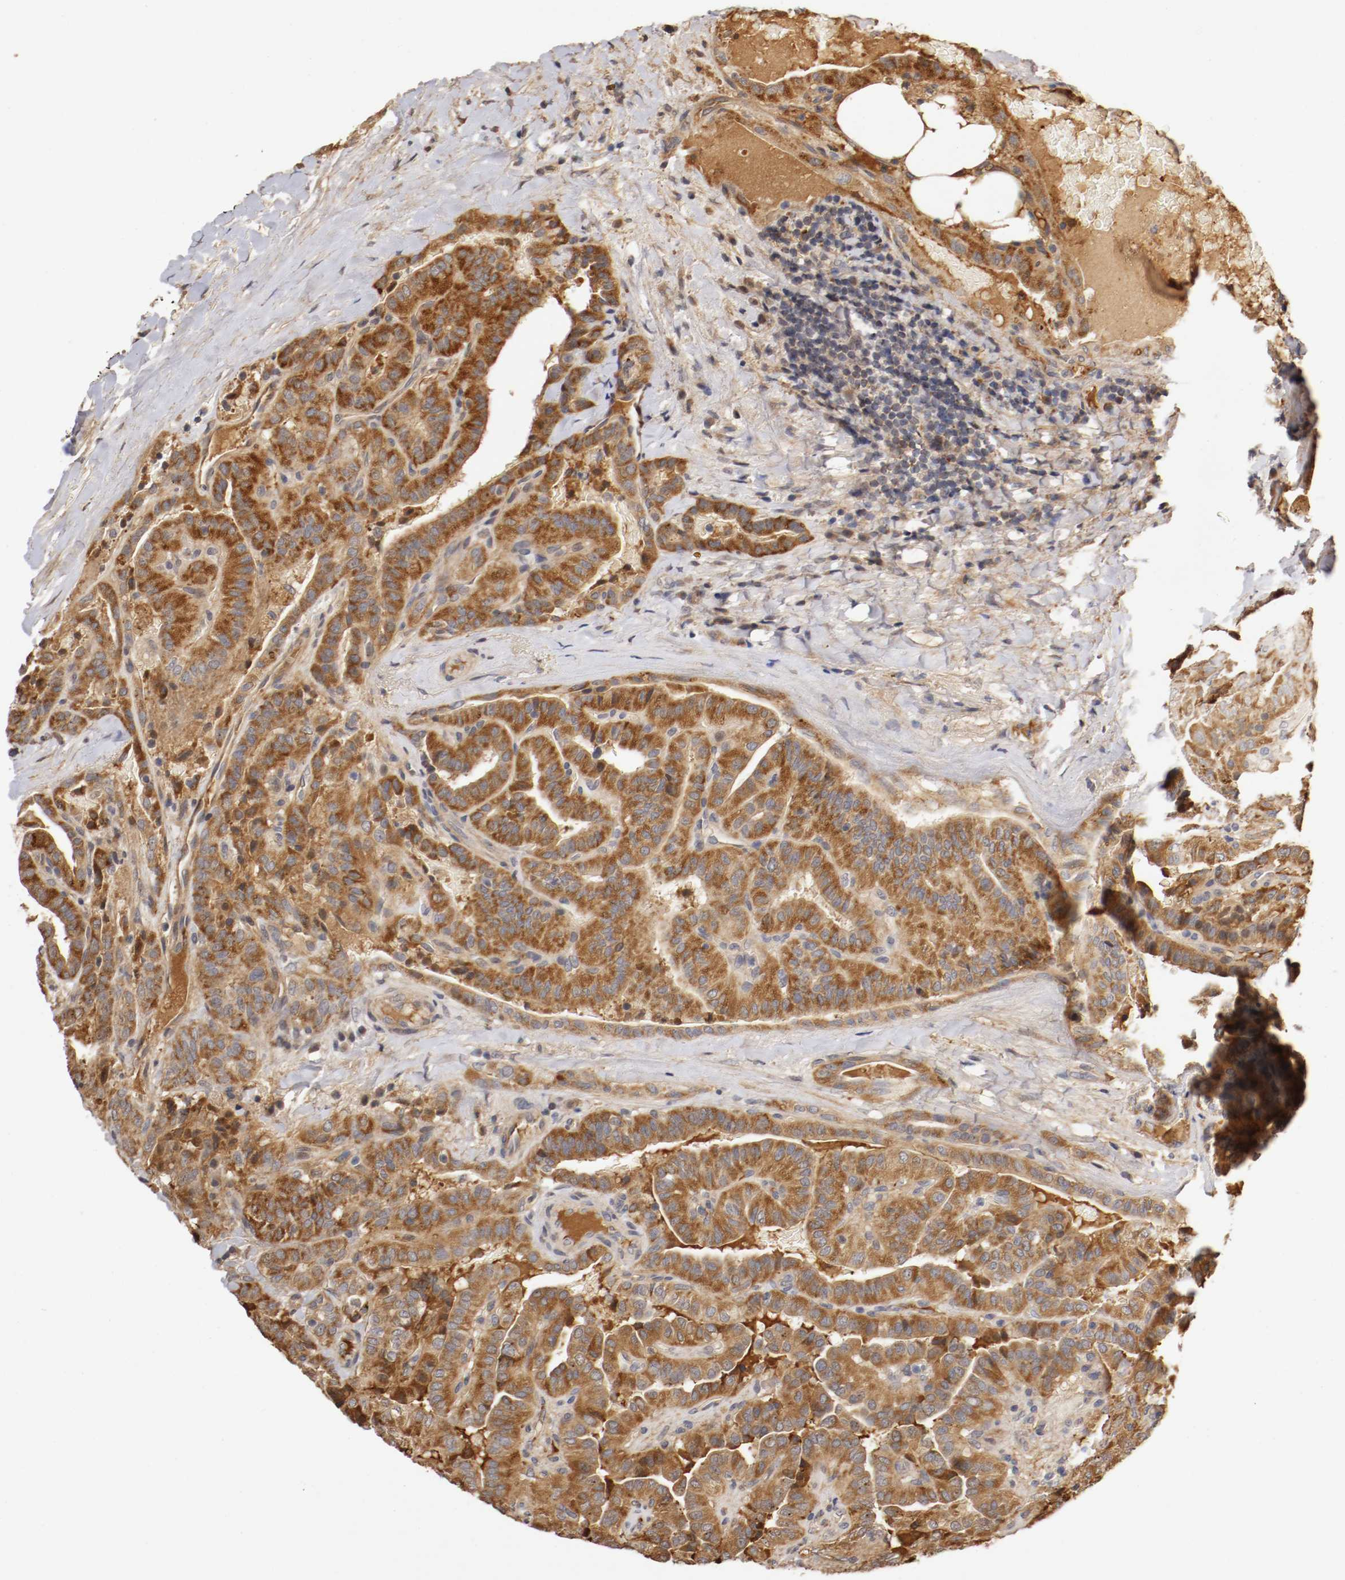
{"staining": {"intensity": "strong", "quantity": ">75%", "location": "cytoplasmic/membranous"}, "tissue": "thyroid cancer", "cell_type": "Tumor cells", "image_type": "cancer", "snomed": [{"axis": "morphology", "description": "Papillary adenocarcinoma, NOS"}, {"axis": "topography", "description": "Thyroid gland"}], "caption": "Tumor cells exhibit strong cytoplasmic/membranous positivity in approximately >75% of cells in thyroid cancer (papillary adenocarcinoma).", "gene": "TNFRSF1B", "patient": {"sex": "male", "age": 77}}